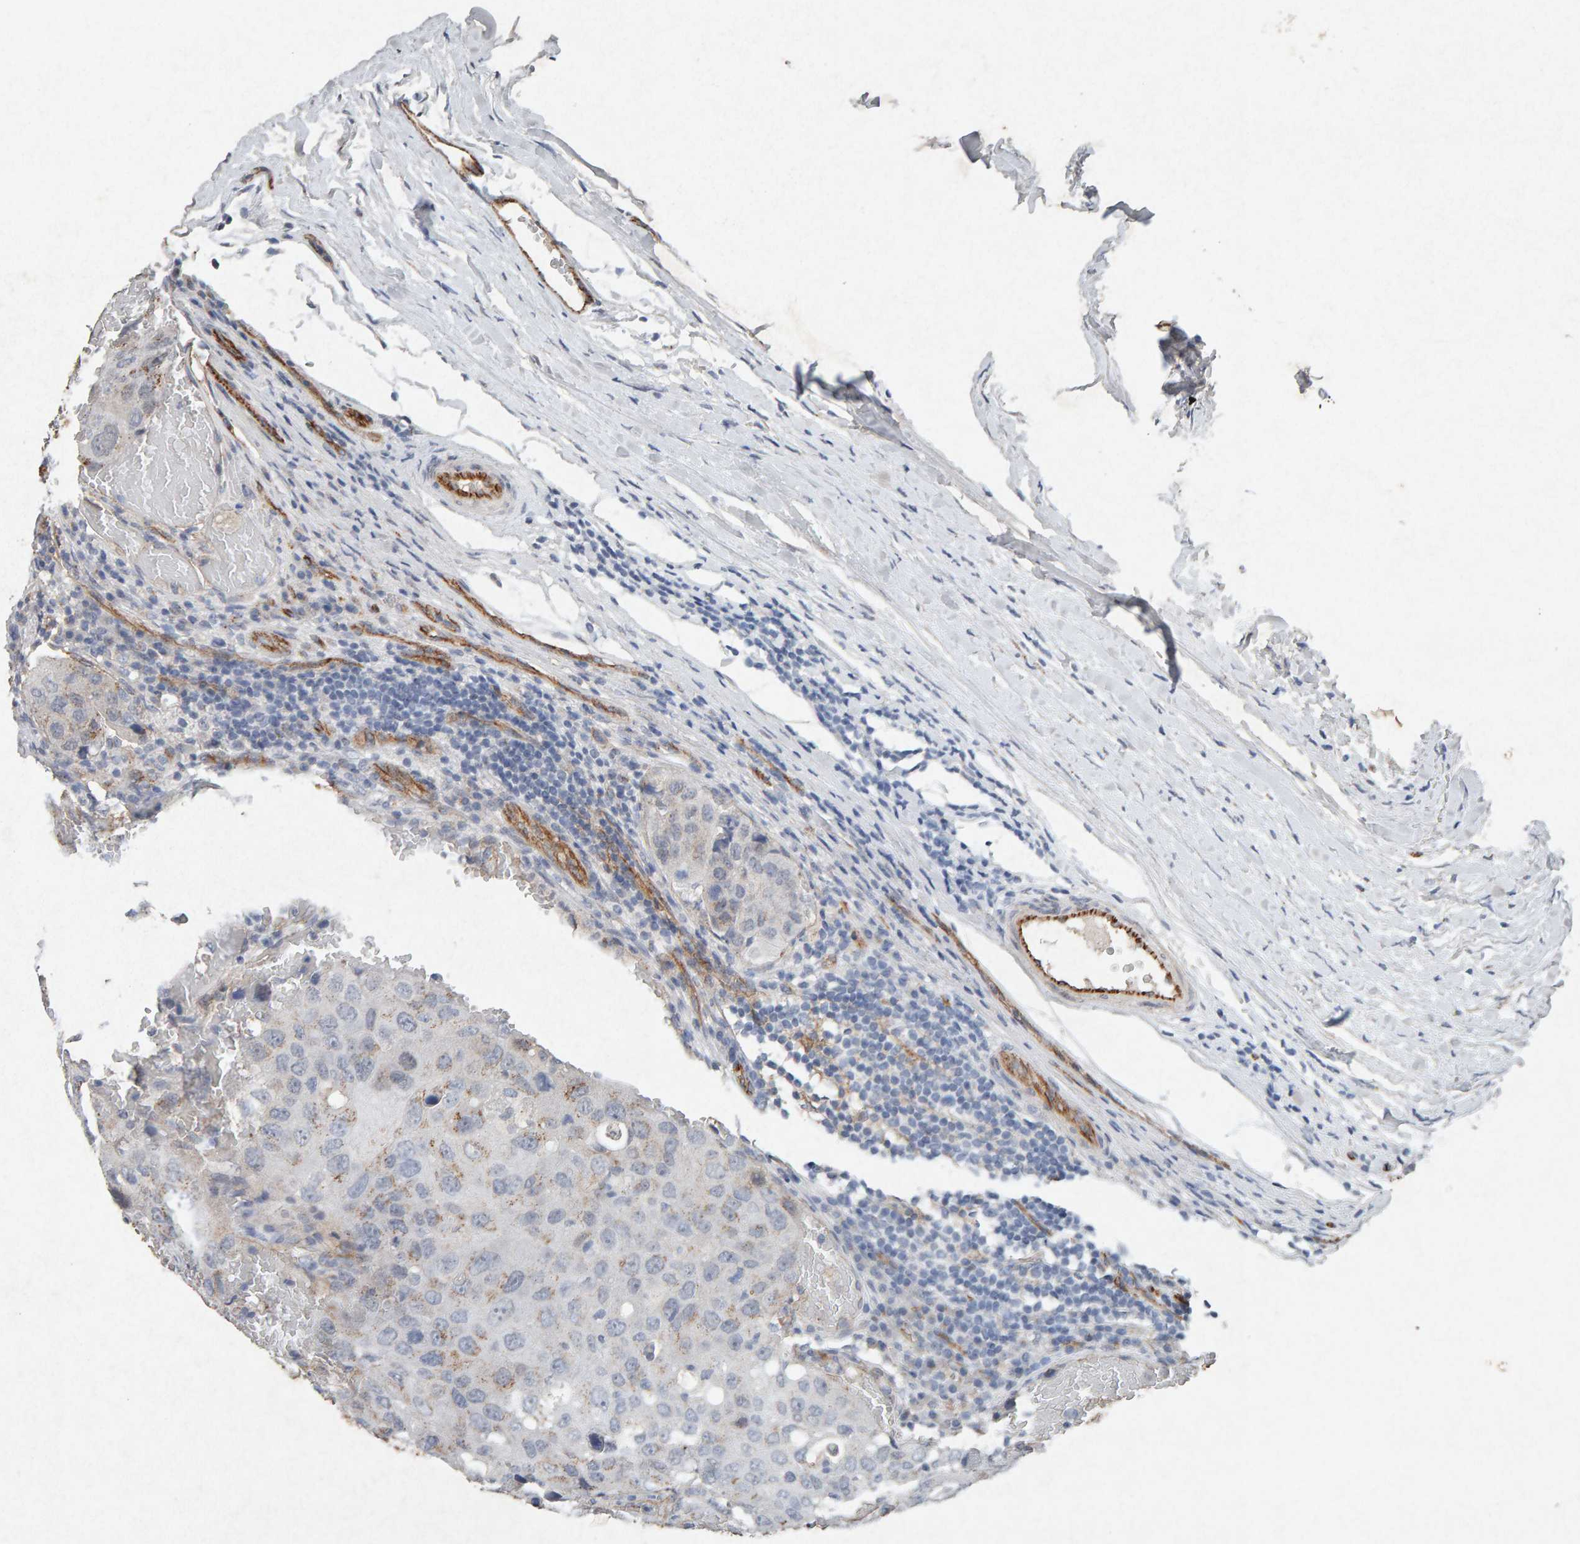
{"staining": {"intensity": "weak", "quantity": "<25%", "location": "cytoplasmic/membranous"}, "tissue": "urothelial cancer", "cell_type": "Tumor cells", "image_type": "cancer", "snomed": [{"axis": "morphology", "description": "Urothelial carcinoma, High grade"}, {"axis": "topography", "description": "Lymph node"}, {"axis": "topography", "description": "Urinary bladder"}], "caption": "Immunohistochemistry (IHC) histopathology image of neoplastic tissue: human urothelial cancer stained with DAB (3,3'-diaminobenzidine) exhibits no significant protein staining in tumor cells. (IHC, brightfield microscopy, high magnification).", "gene": "PTPRM", "patient": {"sex": "male", "age": 51}}